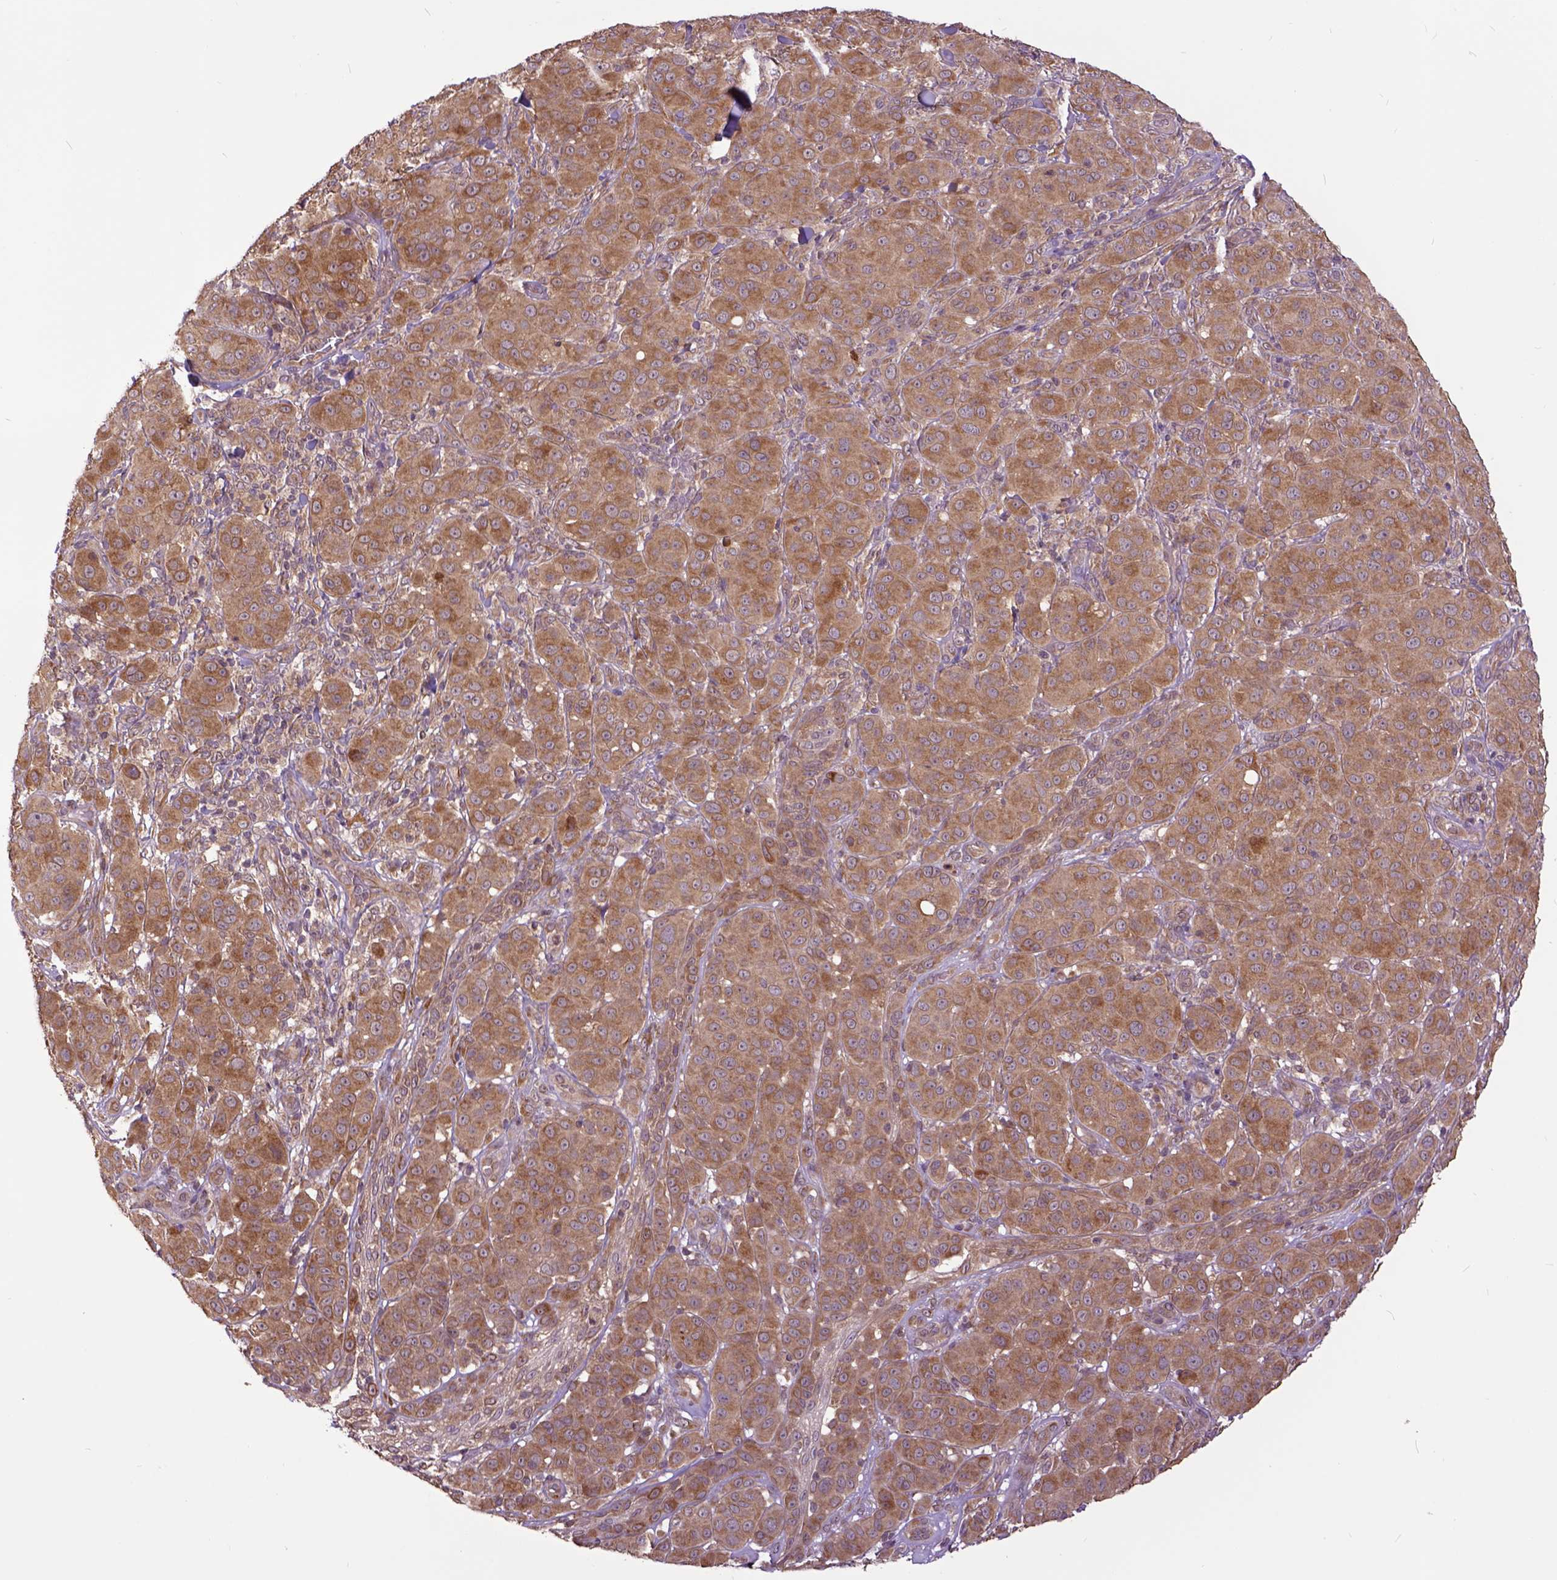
{"staining": {"intensity": "moderate", "quantity": ">75%", "location": "cytoplasmic/membranous"}, "tissue": "melanoma", "cell_type": "Tumor cells", "image_type": "cancer", "snomed": [{"axis": "morphology", "description": "Malignant melanoma, NOS"}, {"axis": "topography", "description": "Skin"}], "caption": "Moderate cytoplasmic/membranous protein staining is present in about >75% of tumor cells in malignant melanoma. The staining is performed using DAB (3,3'-diaminobenzidine) brown chromogen to label protein expression. The nuclei are counter-stained blue using hematoxylin.", "gene": "ARL1", "patient": {"sex": "female", "age": 87}}